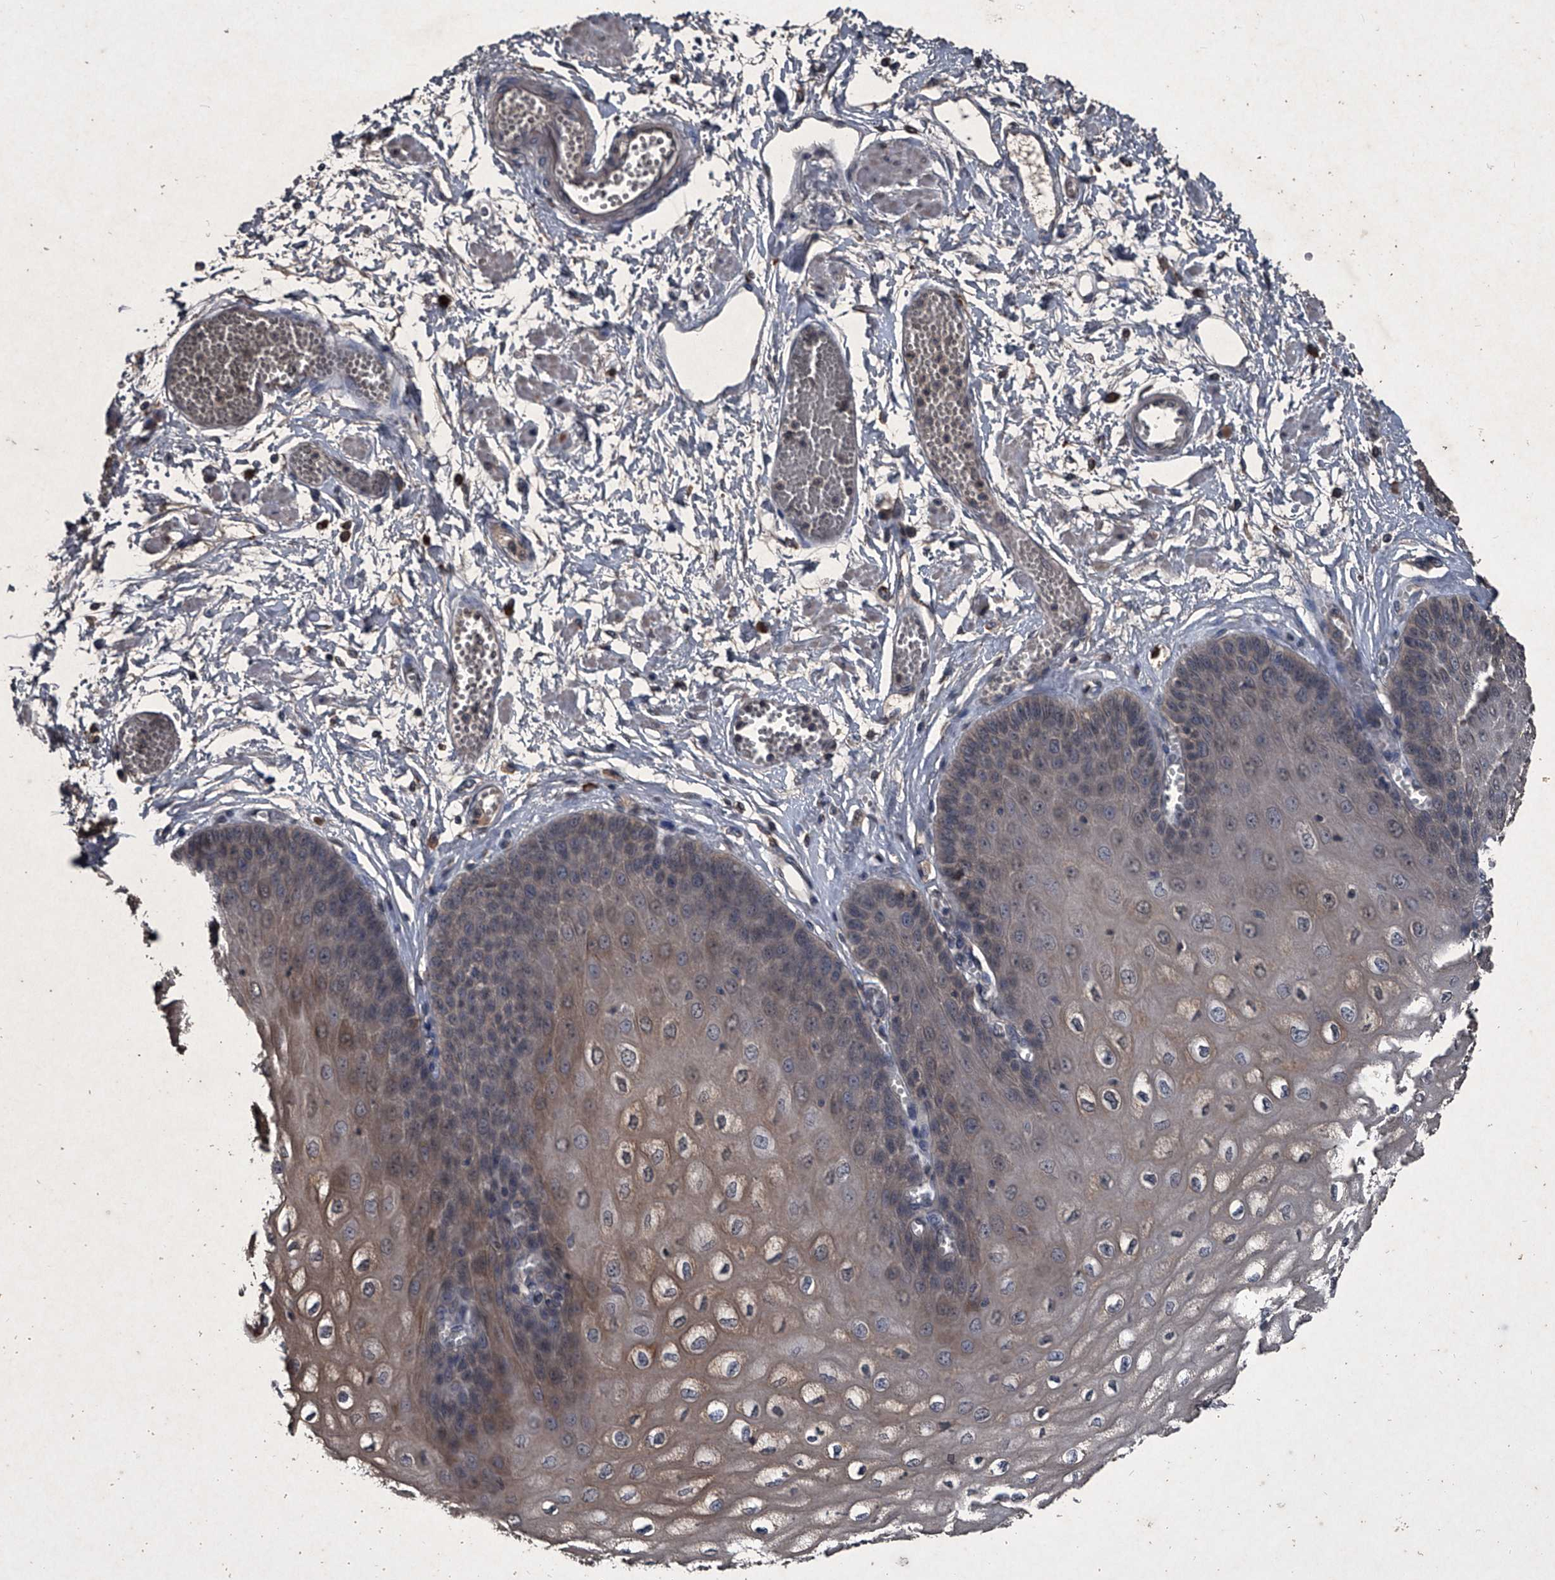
{"staining": {"intensity": "weak", "quantity": ">75%", "location": "cytoplasmic/membranous"}, "tissue": "esophagus", "cell_type": "Squamous epithelial cells", "image_type": "normal", "snomed": [{"axis": "morphology", "description": "Normal tissue, NOS"}, {"axis": "topography", "description": "Esophagus"}], "caption": "A brown stain highlights weak cytoplasmic/membranous expression of a protein in squamous epithelial cells of normal human esophagus. (Brightfield microscopy of DAB IHC at high magnification).", "gene": "MAPKAP1", "patient": {"sex": "male", "age": 60}}